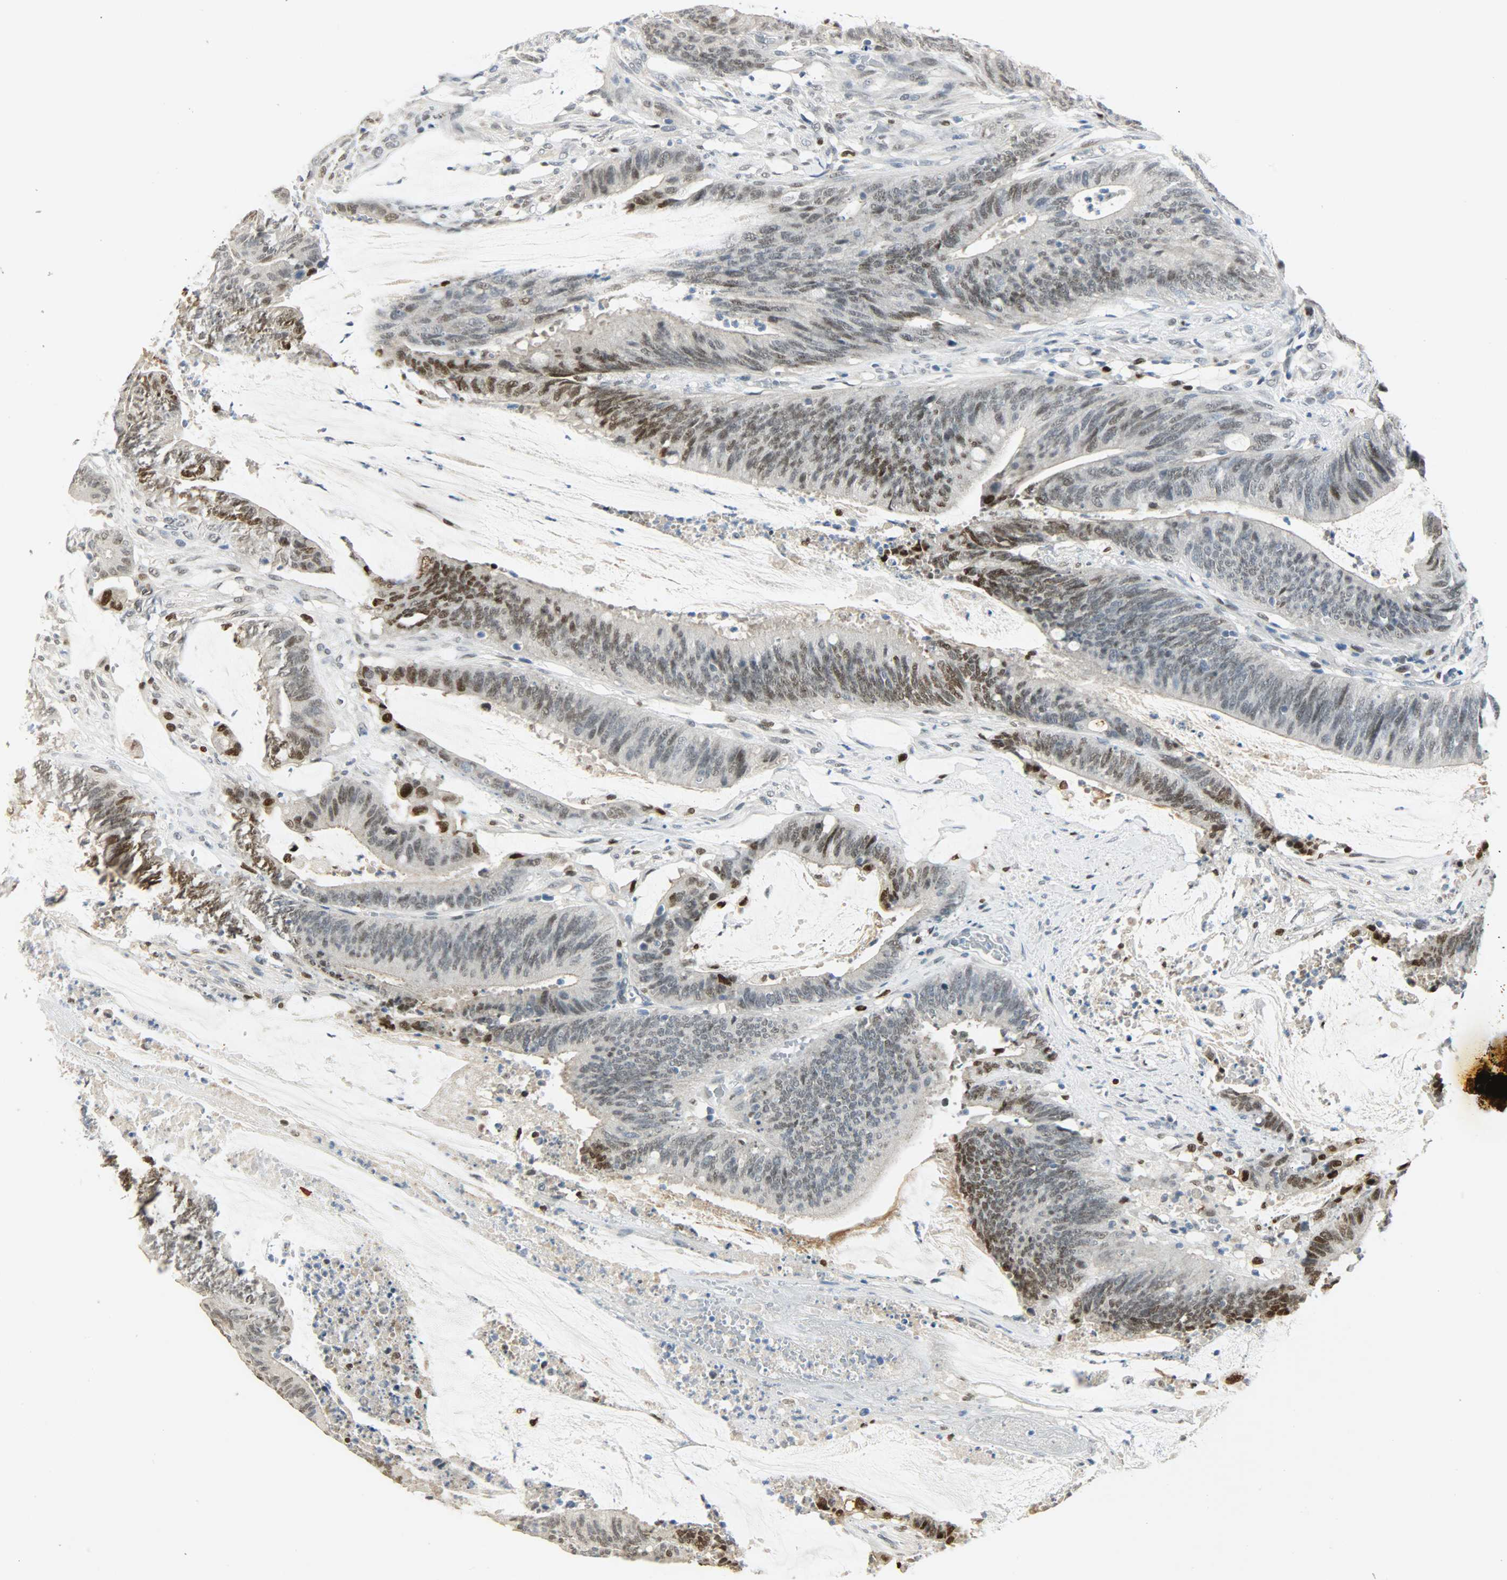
{"staining": {"intensity": "strong", "quantity": "25%-75%", "location": "nuclear"}, "tissue": "colorectal cancer", "cell_type": "Tumor cells", "image_type": "cancer", "snomed": [{"axis": "morphology", "description": "Adenocarcinoma, NOS"}, {"axis": "topography", "description": "Rectum"}], "caption": "Strong nuclear staining for a protein is present in approximately 25%-75% of tumor cells of colorectal adenocarcinoma using IHC.", "gene": "PPARG", "patient": {"sex": "female", "age": 66}}